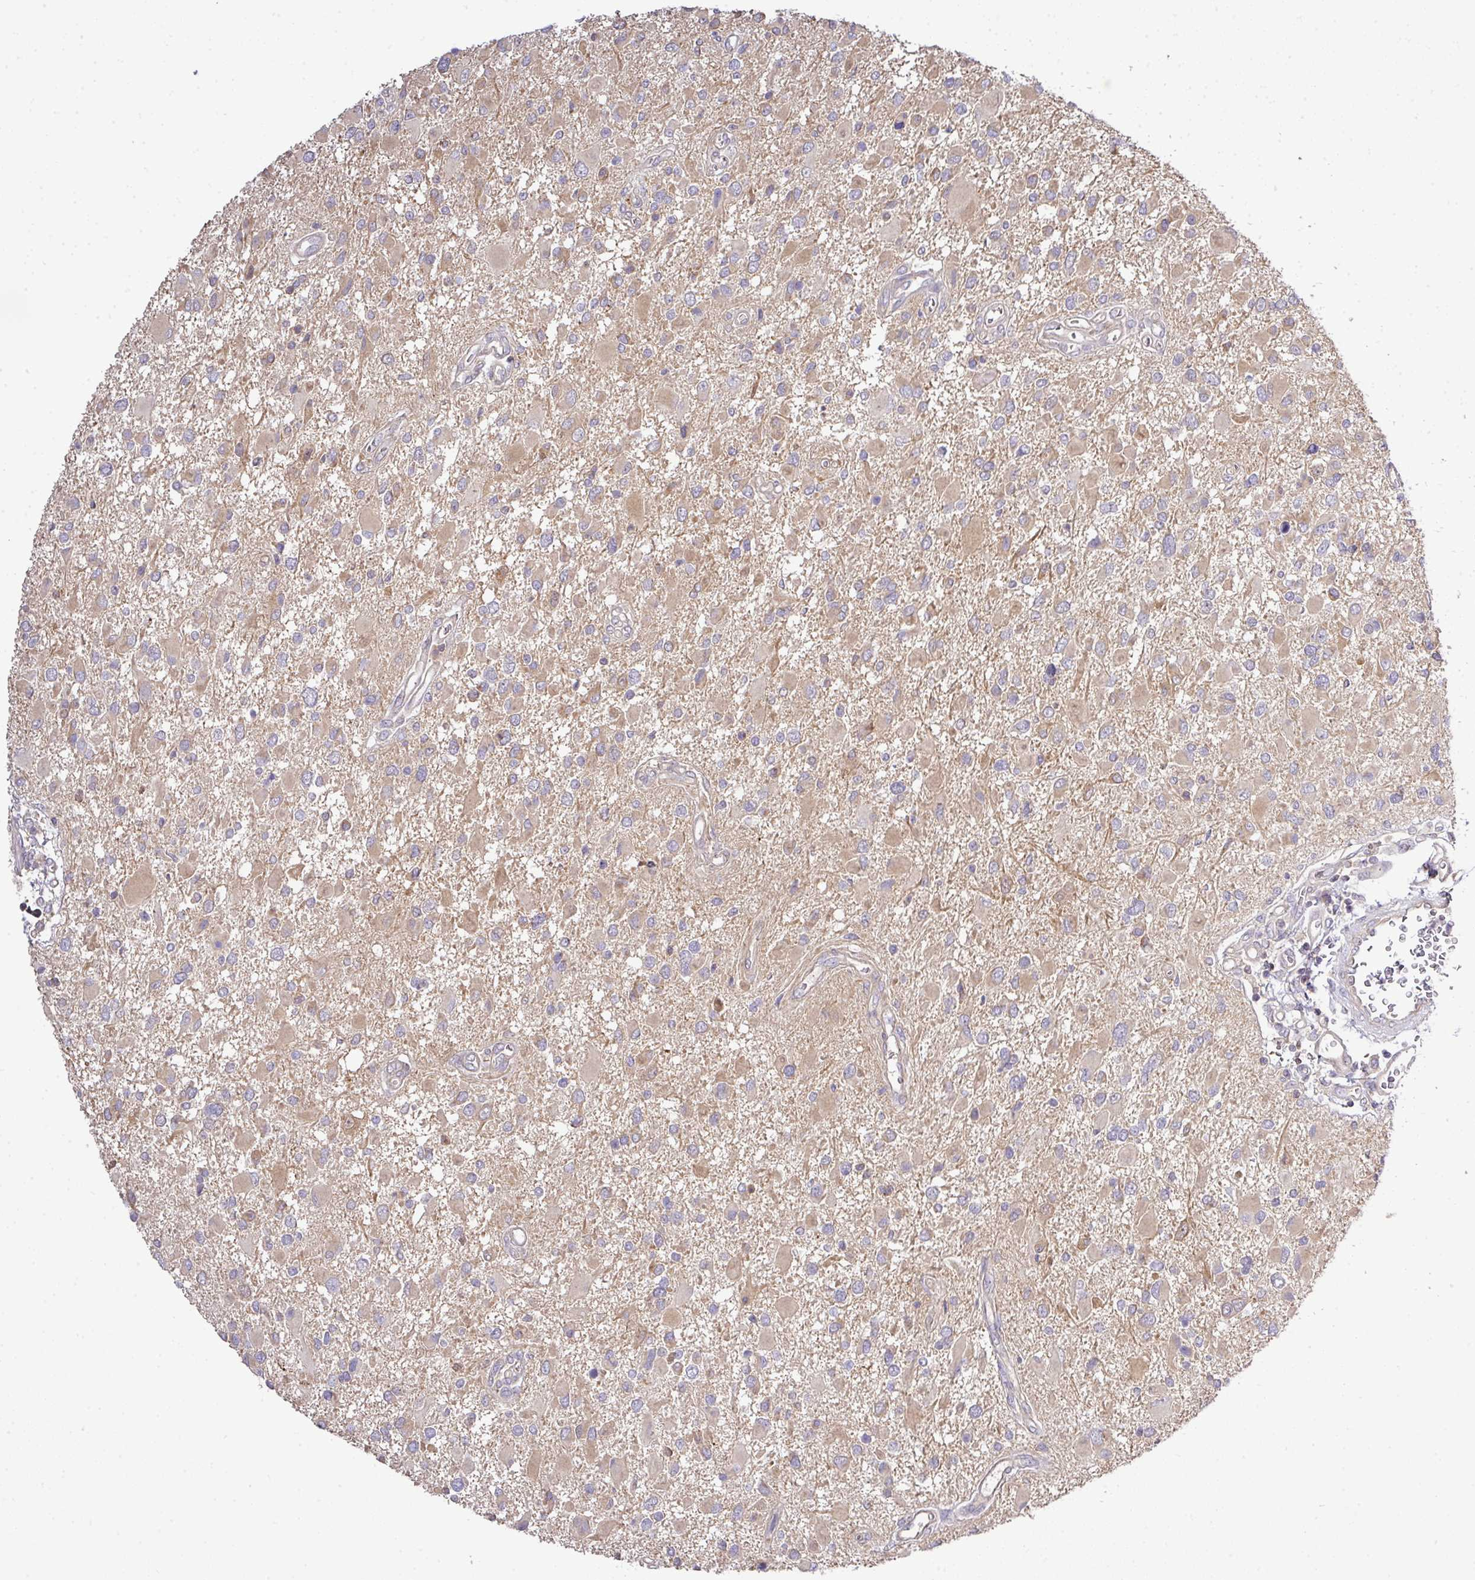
{"staining": {"intensity": "weak", "quantity": "<25%", "location": "cytoplasmic/membranous"}, "tissue": "glioma", "cell_type": "Tumor cells", "image_type": "cancer", "snomed": [{"axis": "morphology", "description": "Glioma, malignant, High grade"}, {"axis": "topography", "description": "Brain"}], "caption": "Immunohistochemical staining of glioma reveals no significant expression in tumor cells.", "gene": "TMEM107", "patient": {"sex": "male", "age": 53}}